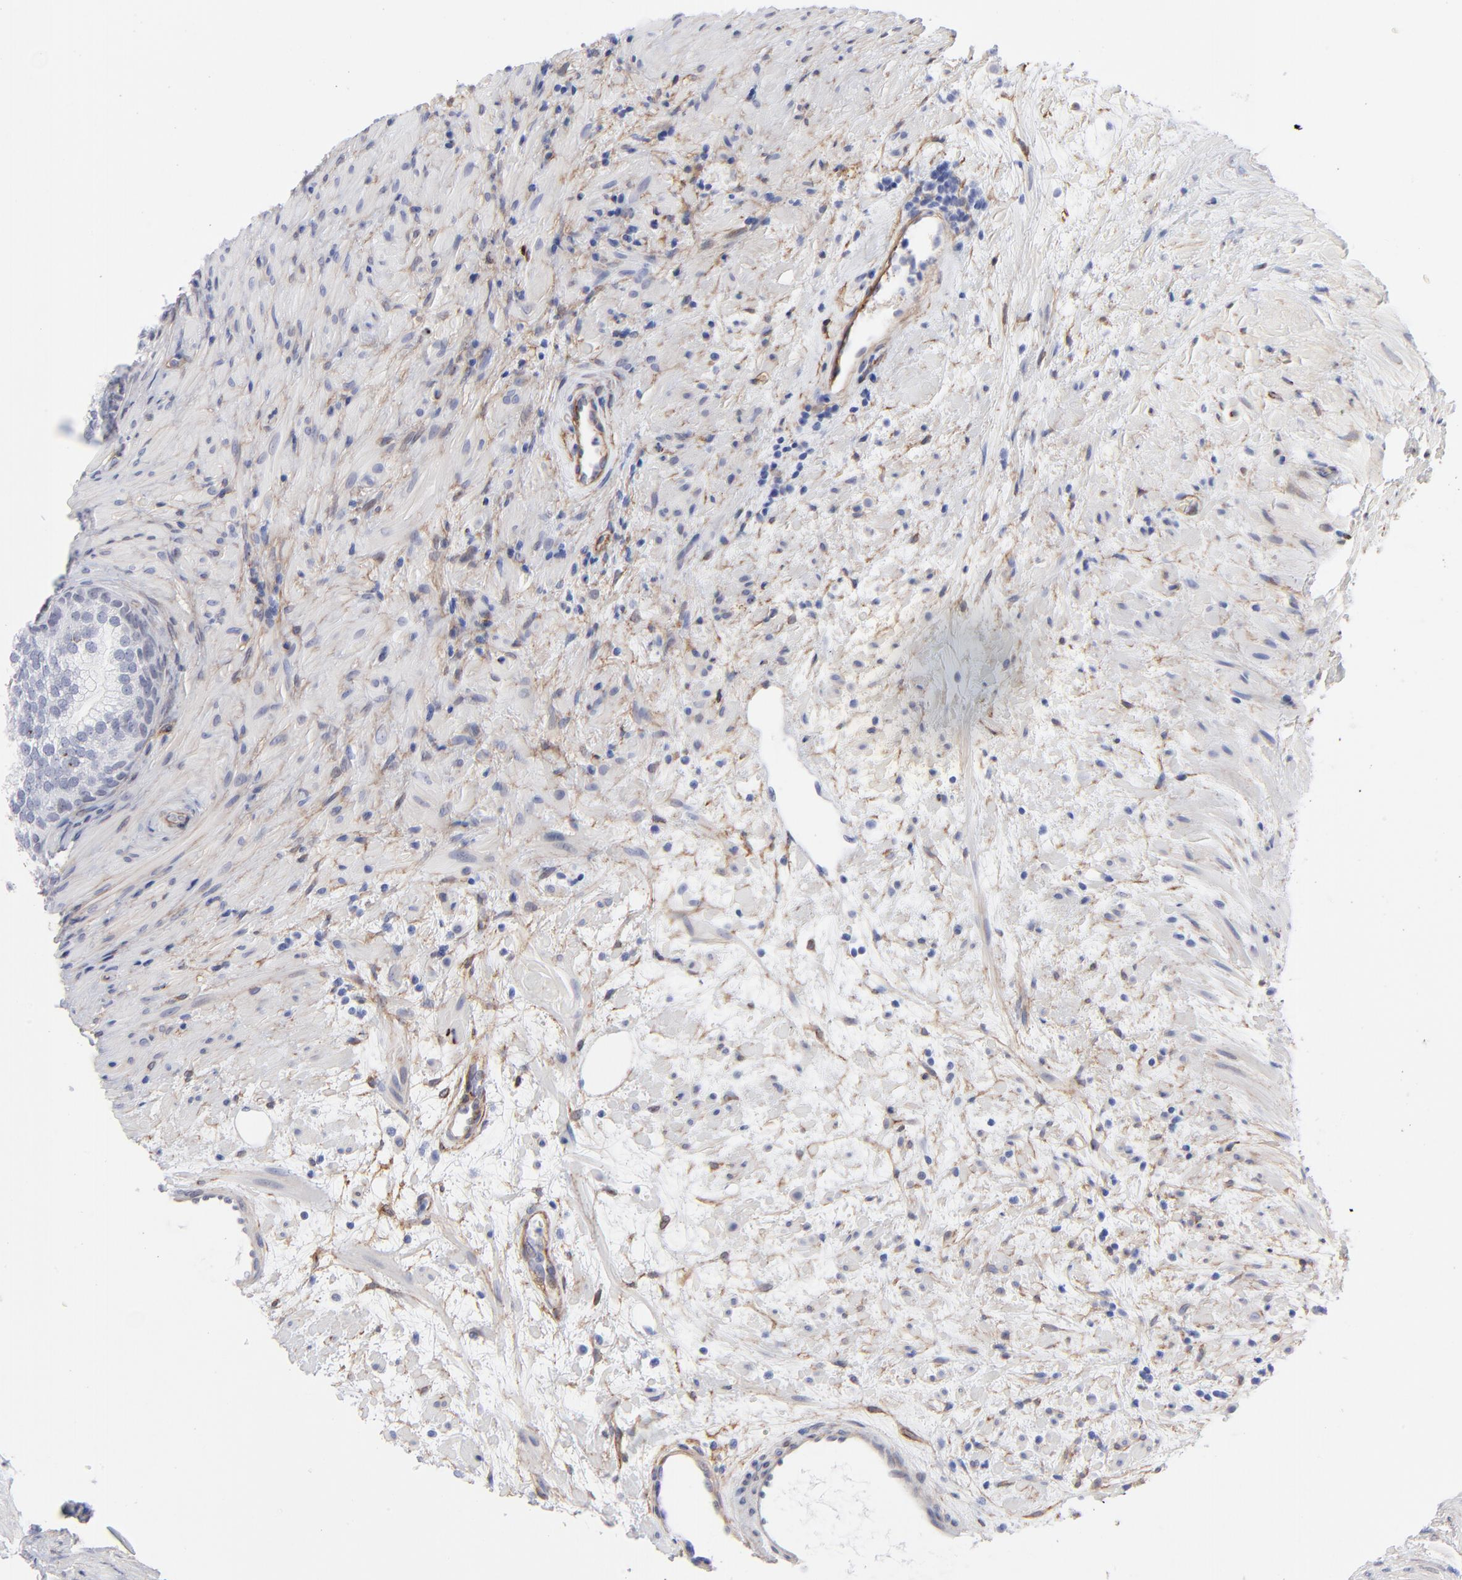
{"staining": {"intensity": "negative", "quantity": "none", "location": "none"}, "tissue": "prostate", "cell_type": "Glandular cells", "image_type": "normal", "snomed": [{"axis": "morphology", "description": "Normal tissue, NOS"}, {"axis": "topography", "description": "Prostate"}], "caption": "IHC of normal human prostate shows no positivity in glandular cells. (DAB (3,3'-diaminobenzidine) immunohistochemistry, high magnification).", "gene": "PDGFRB", "patient": {"sex": "male", "age": 76}}